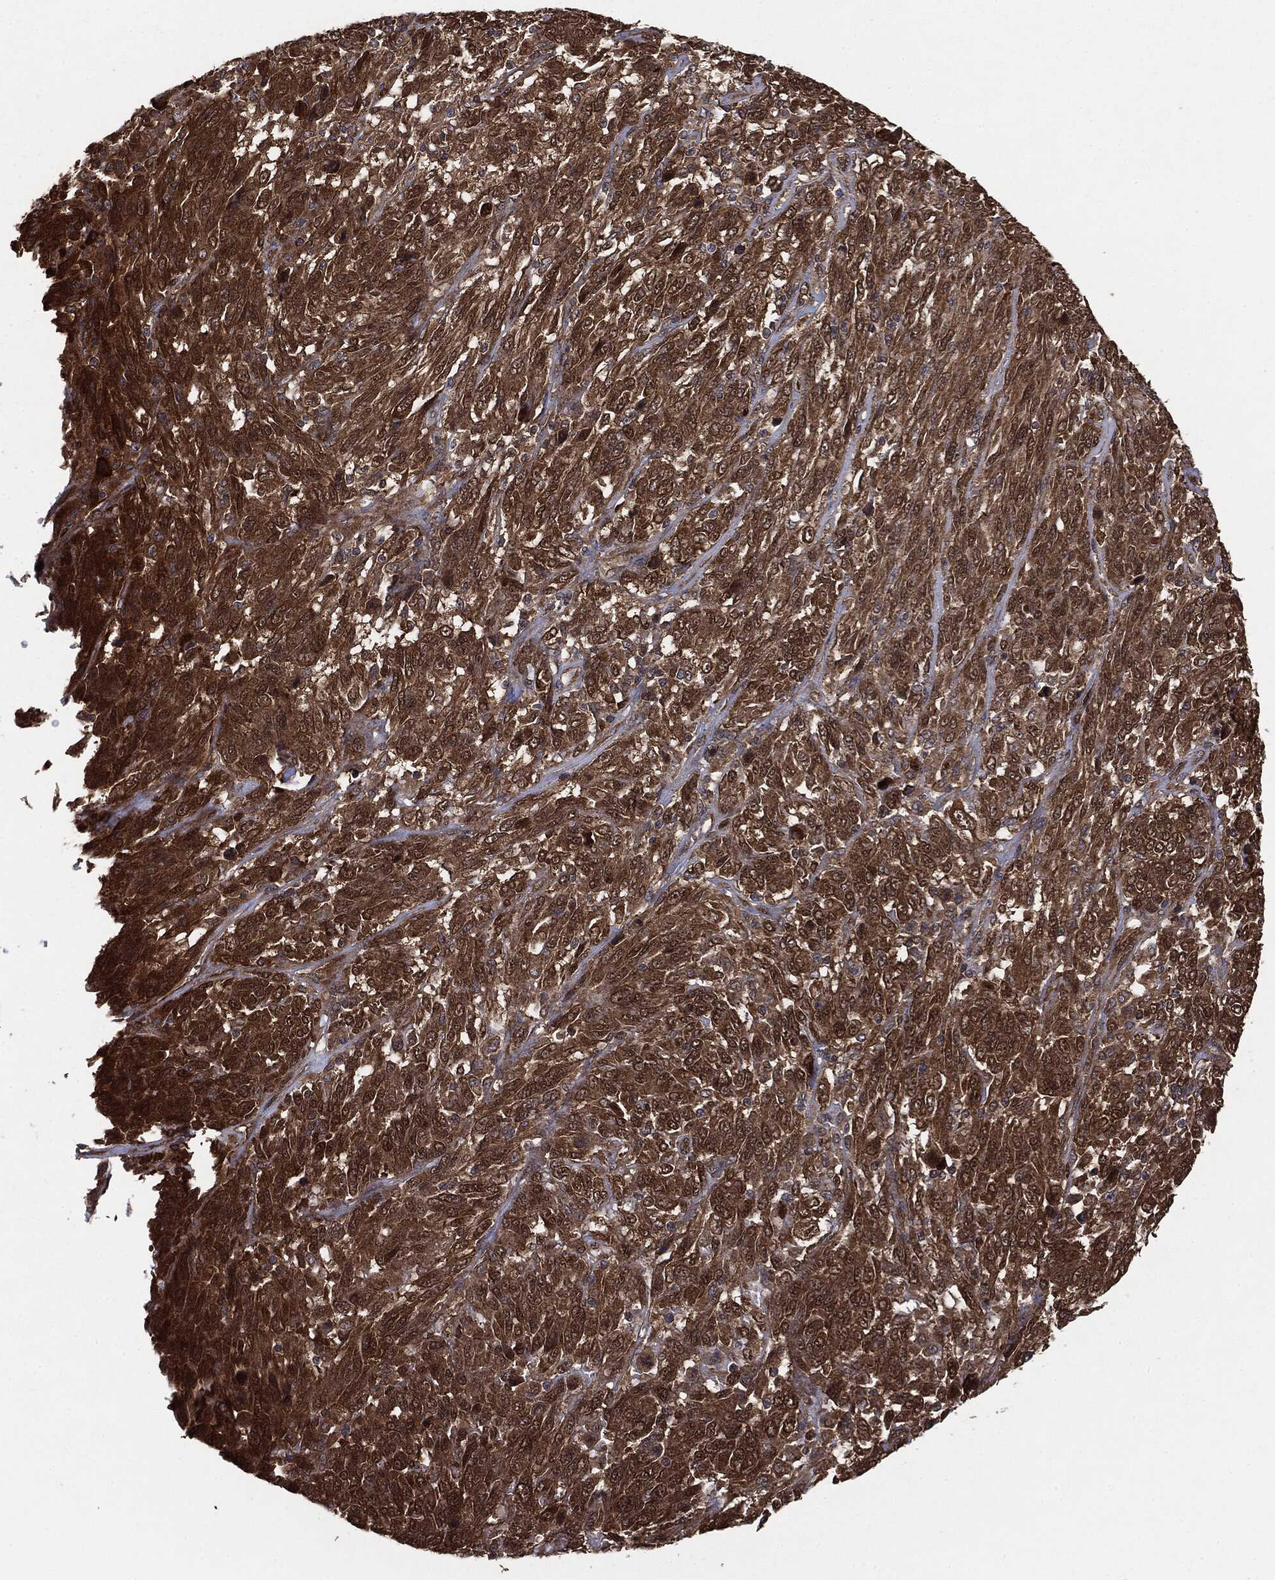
{"staining": {"intensity": "strong", "quantity": ">75%", "location": "cytoplasmic/membranous"}, "tissue": "melanoma", "cell_type": "Tumor cells", "image_type": "cancer", "snomed": [{"axis": "morphology", "description": "Malignant melanoma, NOS"}, {"axis": "topography", "description": "Skin"}], "caption": "Brown immunohistochemical staining in human malignant melanoma demonstrates strong cytoplasmic/membranous expression in approximately >75% of tumor cells. (DAB (3,3'-diaminobenzidine) IHC with brightfield microscopy, high magnification).", "gene": "NME1", "patient": {"sex": "female", "age": 91}}